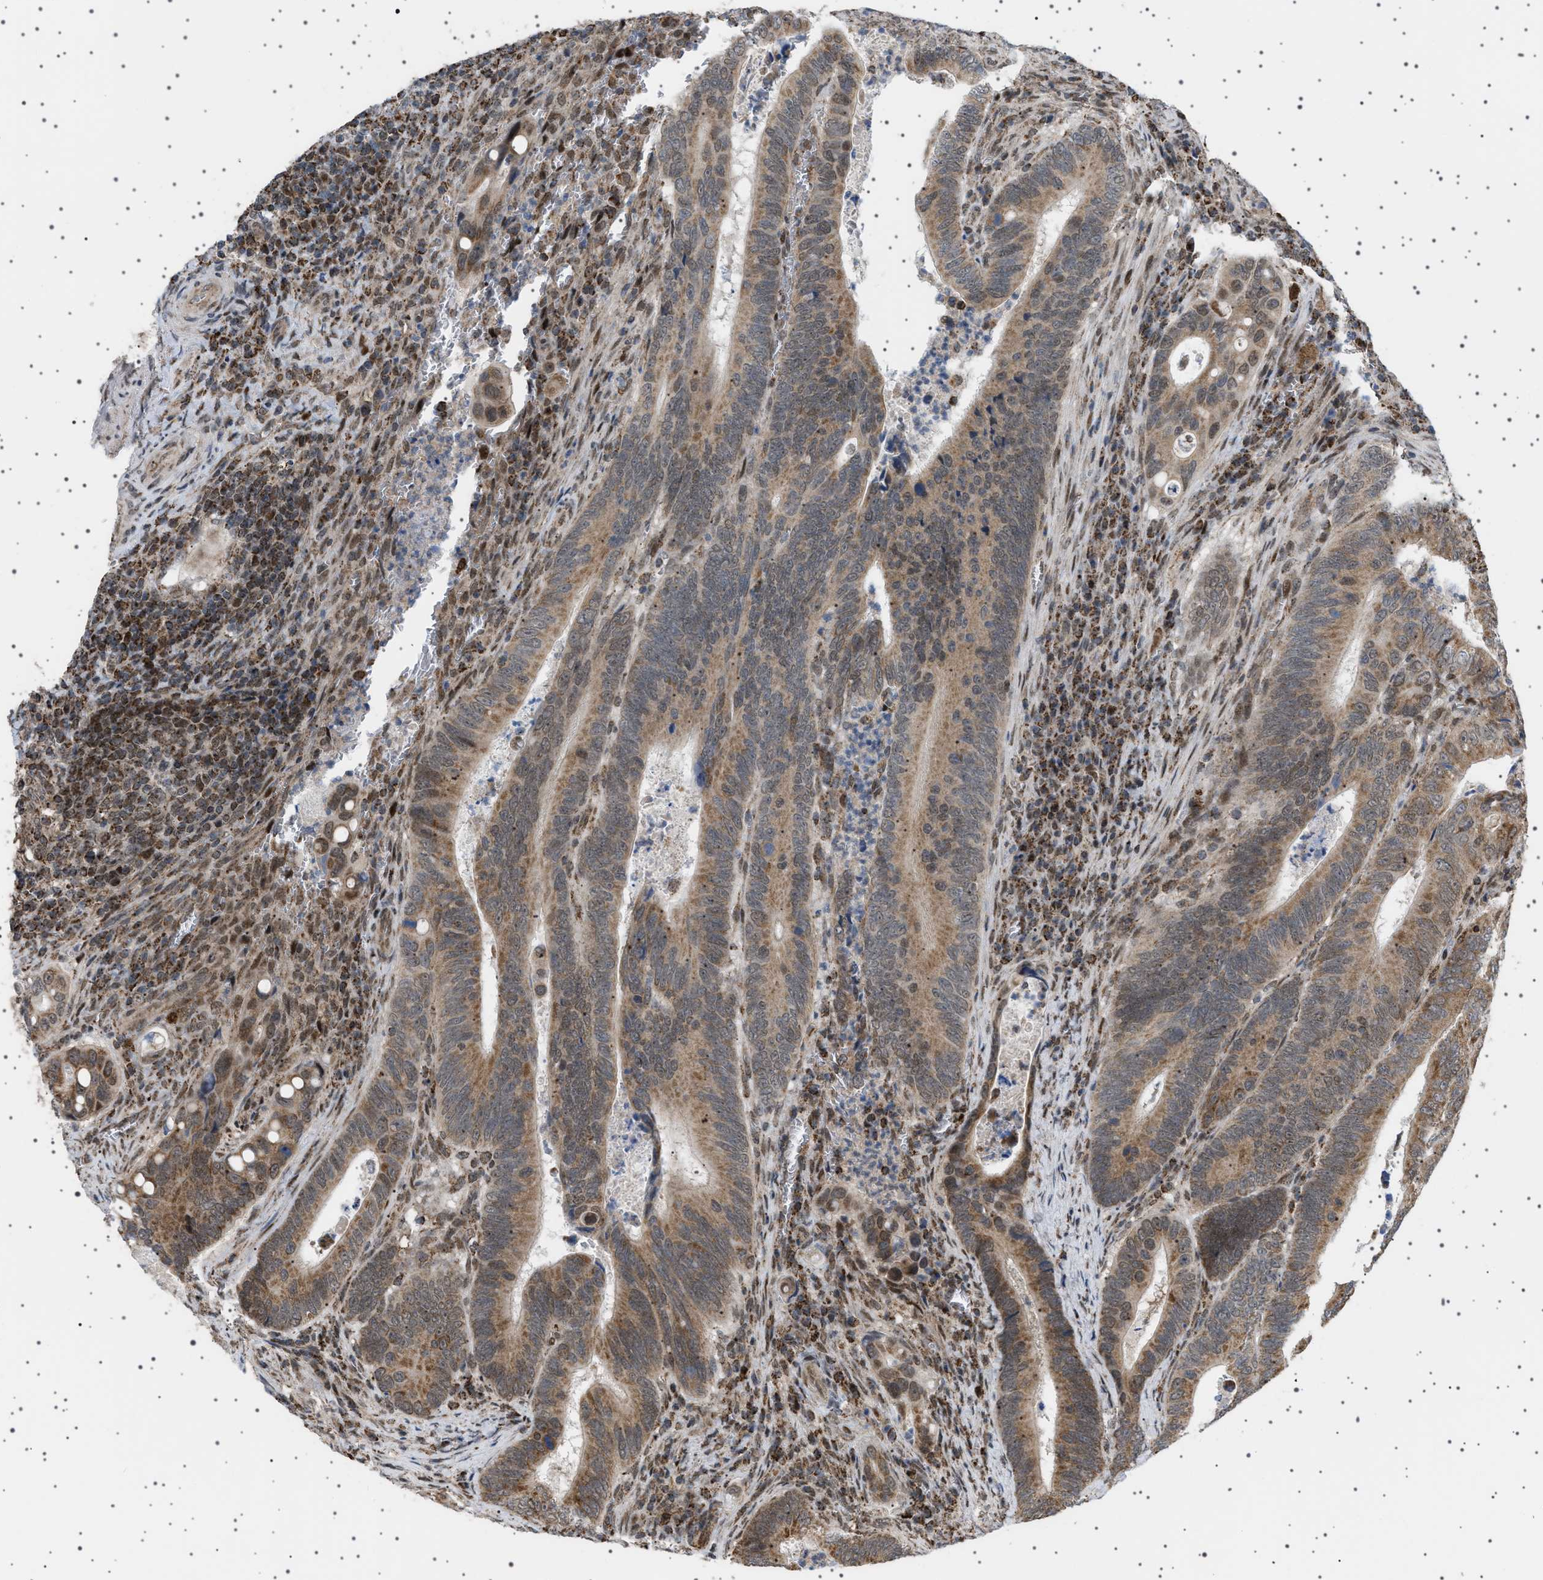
{"staining": {"intensity": "moderate", "quantity": ">75%", "location": "cytoplasmic/membranous,nuclear"}, "tissue": "colorectal cancer", "cell_type": "Tumor cells", "image_type": "cancer", "snomed": [{"axis": "morphology", "description": "Inflammation, NOS"}, {"axis": "morphology", "description": "Adenocarcinoma, NOS"}, {"axis": "topography", "description": "Colon"}], "caption": "Immunohistochemistry staining of colorectal adenocarcinoma, which demonstrates medium levels of moderate cytoplasmic/membranous and nuclear positivity in approximately >75% of tumor cells indicating moderate cytoplasmic/membranous and nuclear protein staining. The staining was performed using DAB (3,3'-diaminobenzidine) (brown) for protein detection and nuclei were counterstained in hematoxylin (blue).", "gene": "MELK", "patient": {"sex": "male", "age": 72}}